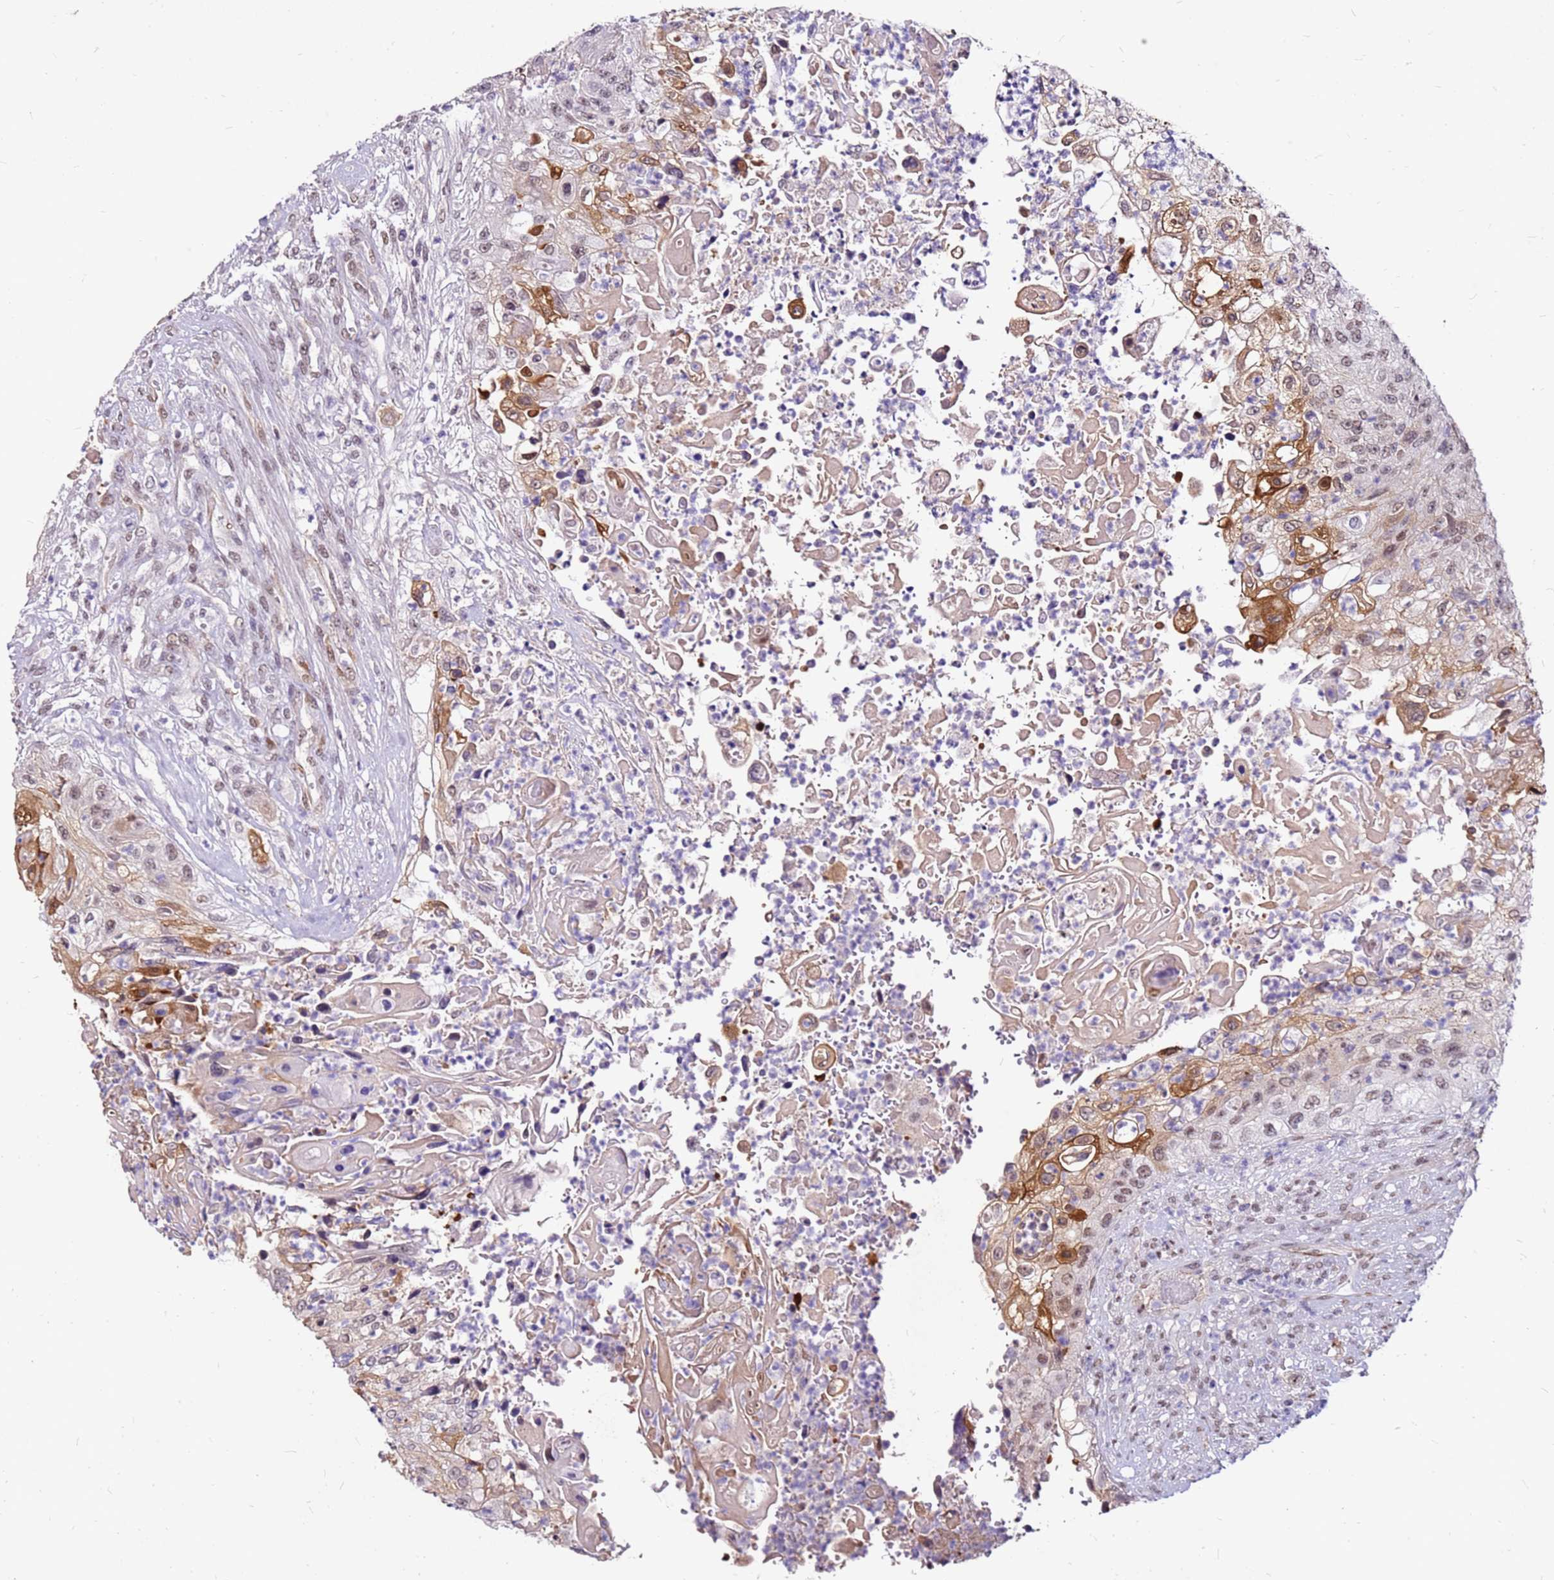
{"staining": {"intensity": "moderate", "quantity": "25%-75%", "location": "cytoplasmic/membranous,nuclear"}, "tissue": "urothelial cancer", "cell_type": "Tumor cells", "image_type": "cancer", "snomed": [{"axis": "morphology", "description": "Urothelial carcinoma, High grade"}, {"axis": "topography", "description": "Urinary bladder"}], "caption": "A brown stain highlights moderate cytoplasmic/membranous and nuclear staining of a protein in urothelial cancer tumor cells.", "gene": "ALDH1A3", "patient": {"sex": "female", "age": 60}}